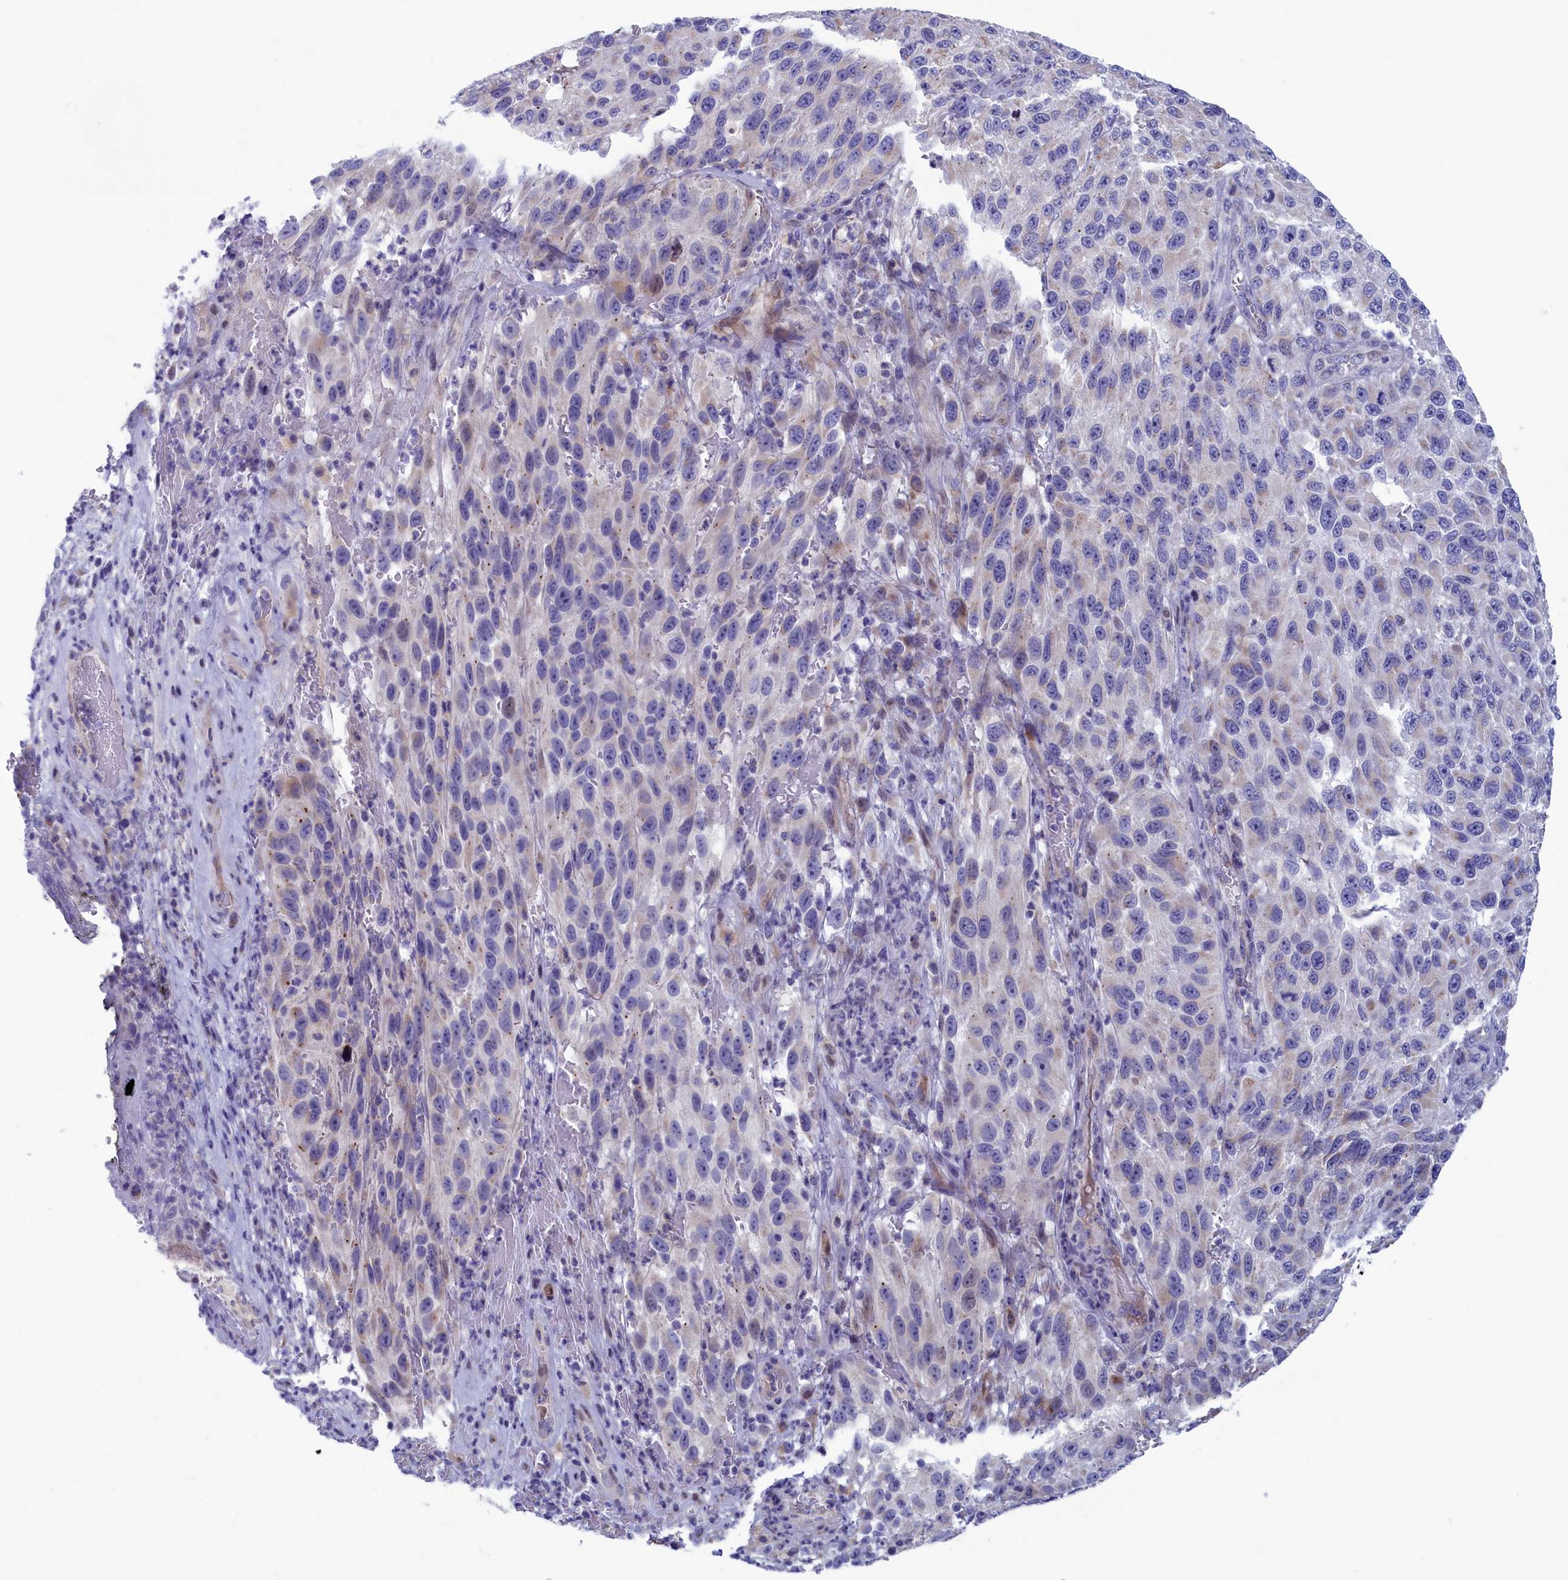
{"staining": {"intensity": "negative", "quantity": "none", "location": "none"}, "tissue": "melanoma", "cell_type": "Tumor cells", "image_type": "cancer", "snomed": [{"axis": "morphology", "description": "Malignant melanoma, NOS"}, {"axis": "topography", "description": "Skin"}], "caption": "Immunohistochemistry image of neoplastic tissue: human melanoma stained with DAB (3,3'-diaminobenzidine) displays no significant protein positivity in tumor cells.", "gene": "NIBAN3", "patient": {"sex": "female", "age": 96}}